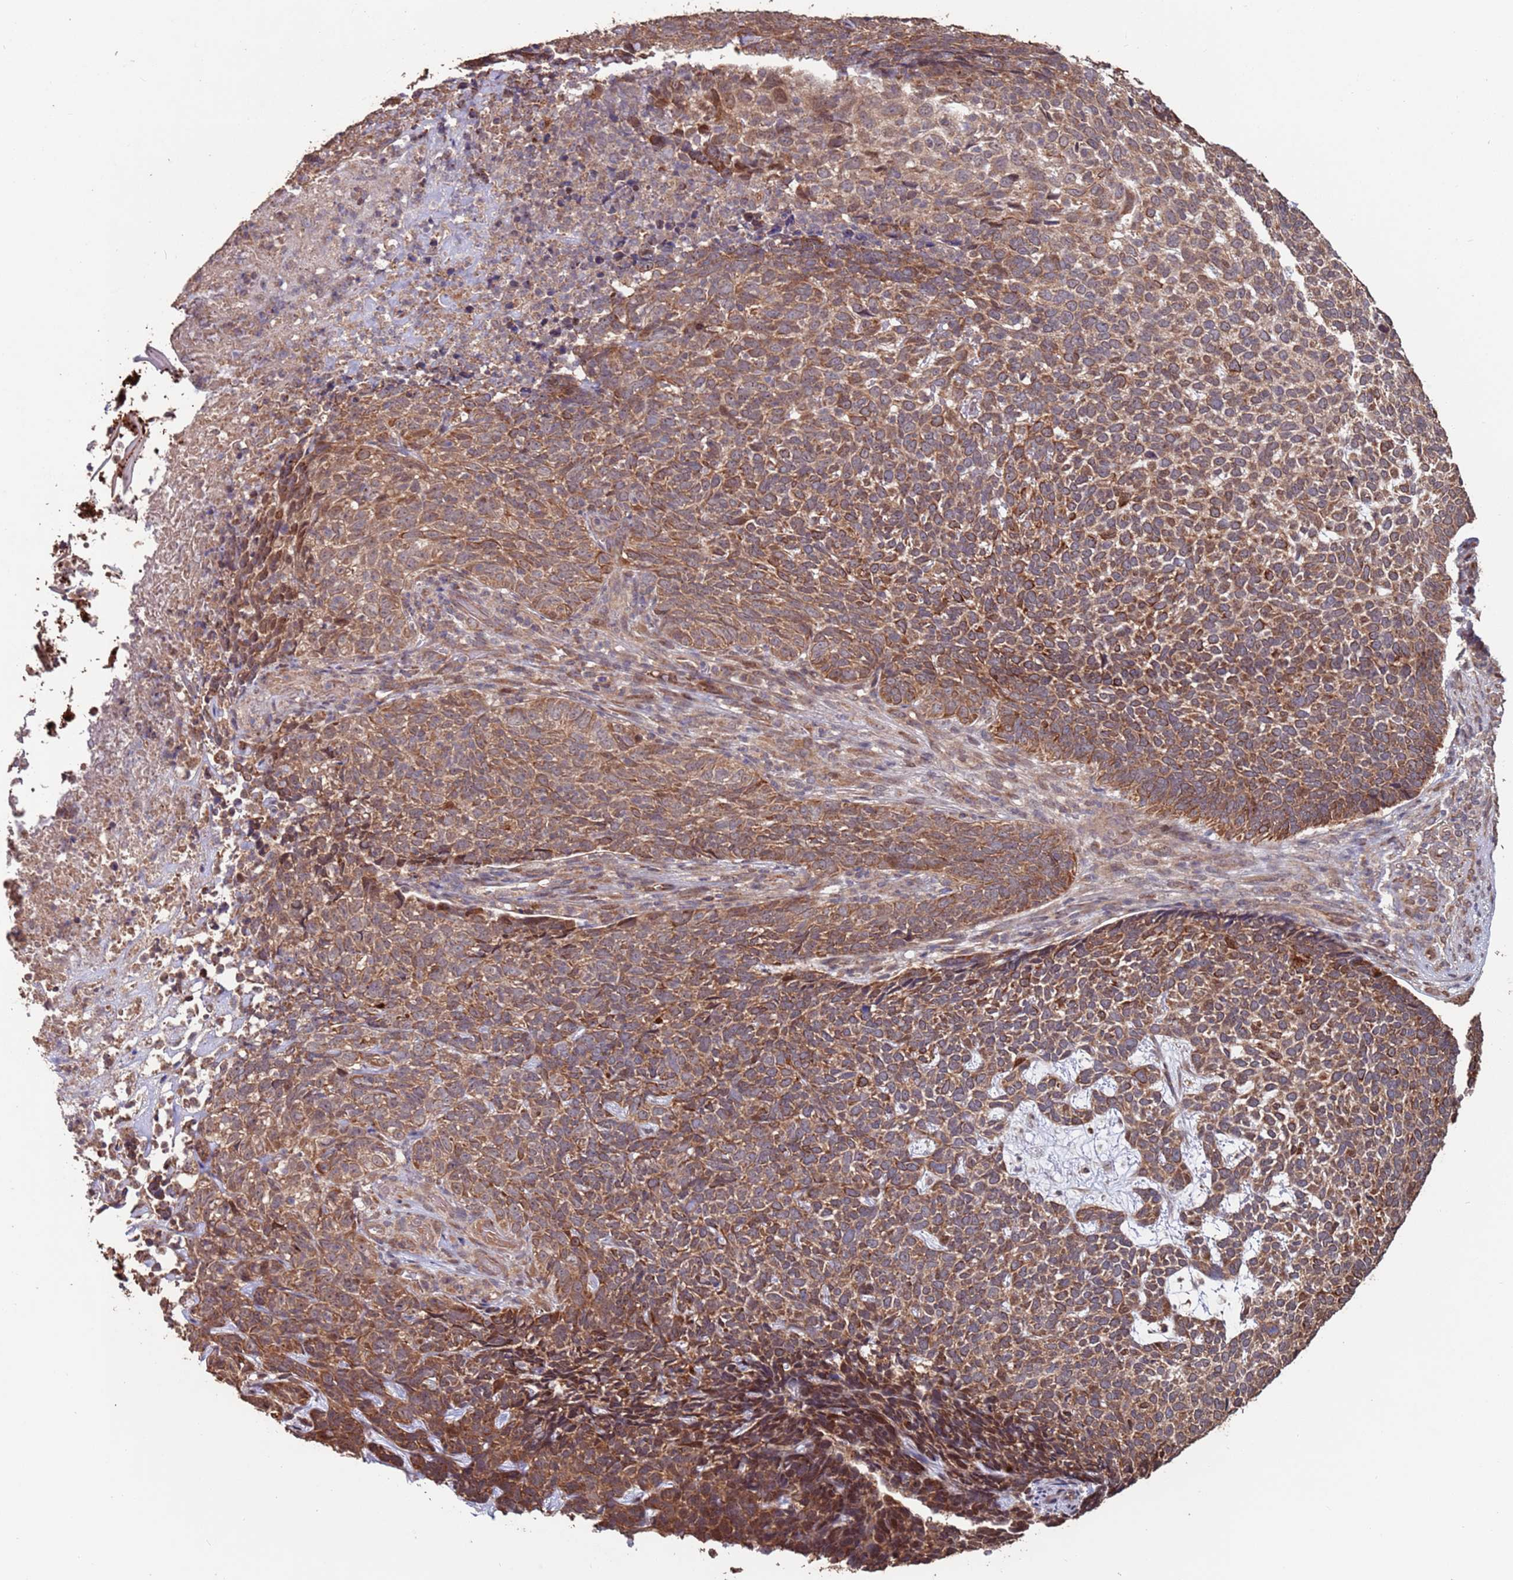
{"staining": {"intensity": "moderate", "quantity": ">75%", "location": "cytoplasmic/membranous"}, "tissue": "skin cancer", "cell_type": "Tumor cells", "image_type": "cancer", "snomed": [{"axis": "morphology", "description": "Basal cell carcinoma"}, {"axis": "topography", "description": "Skin"}], "caption": "Immunohistochemistry (IHC) of skin cancer (basal cell carcinoma) shows medium levels of moderate cytoplasmic/membranous positivity in about >75% of tumor cells. Nuclei are stained in blue.", "gene": "PRR7", "patient": {"sex": "female", "age": 84}}